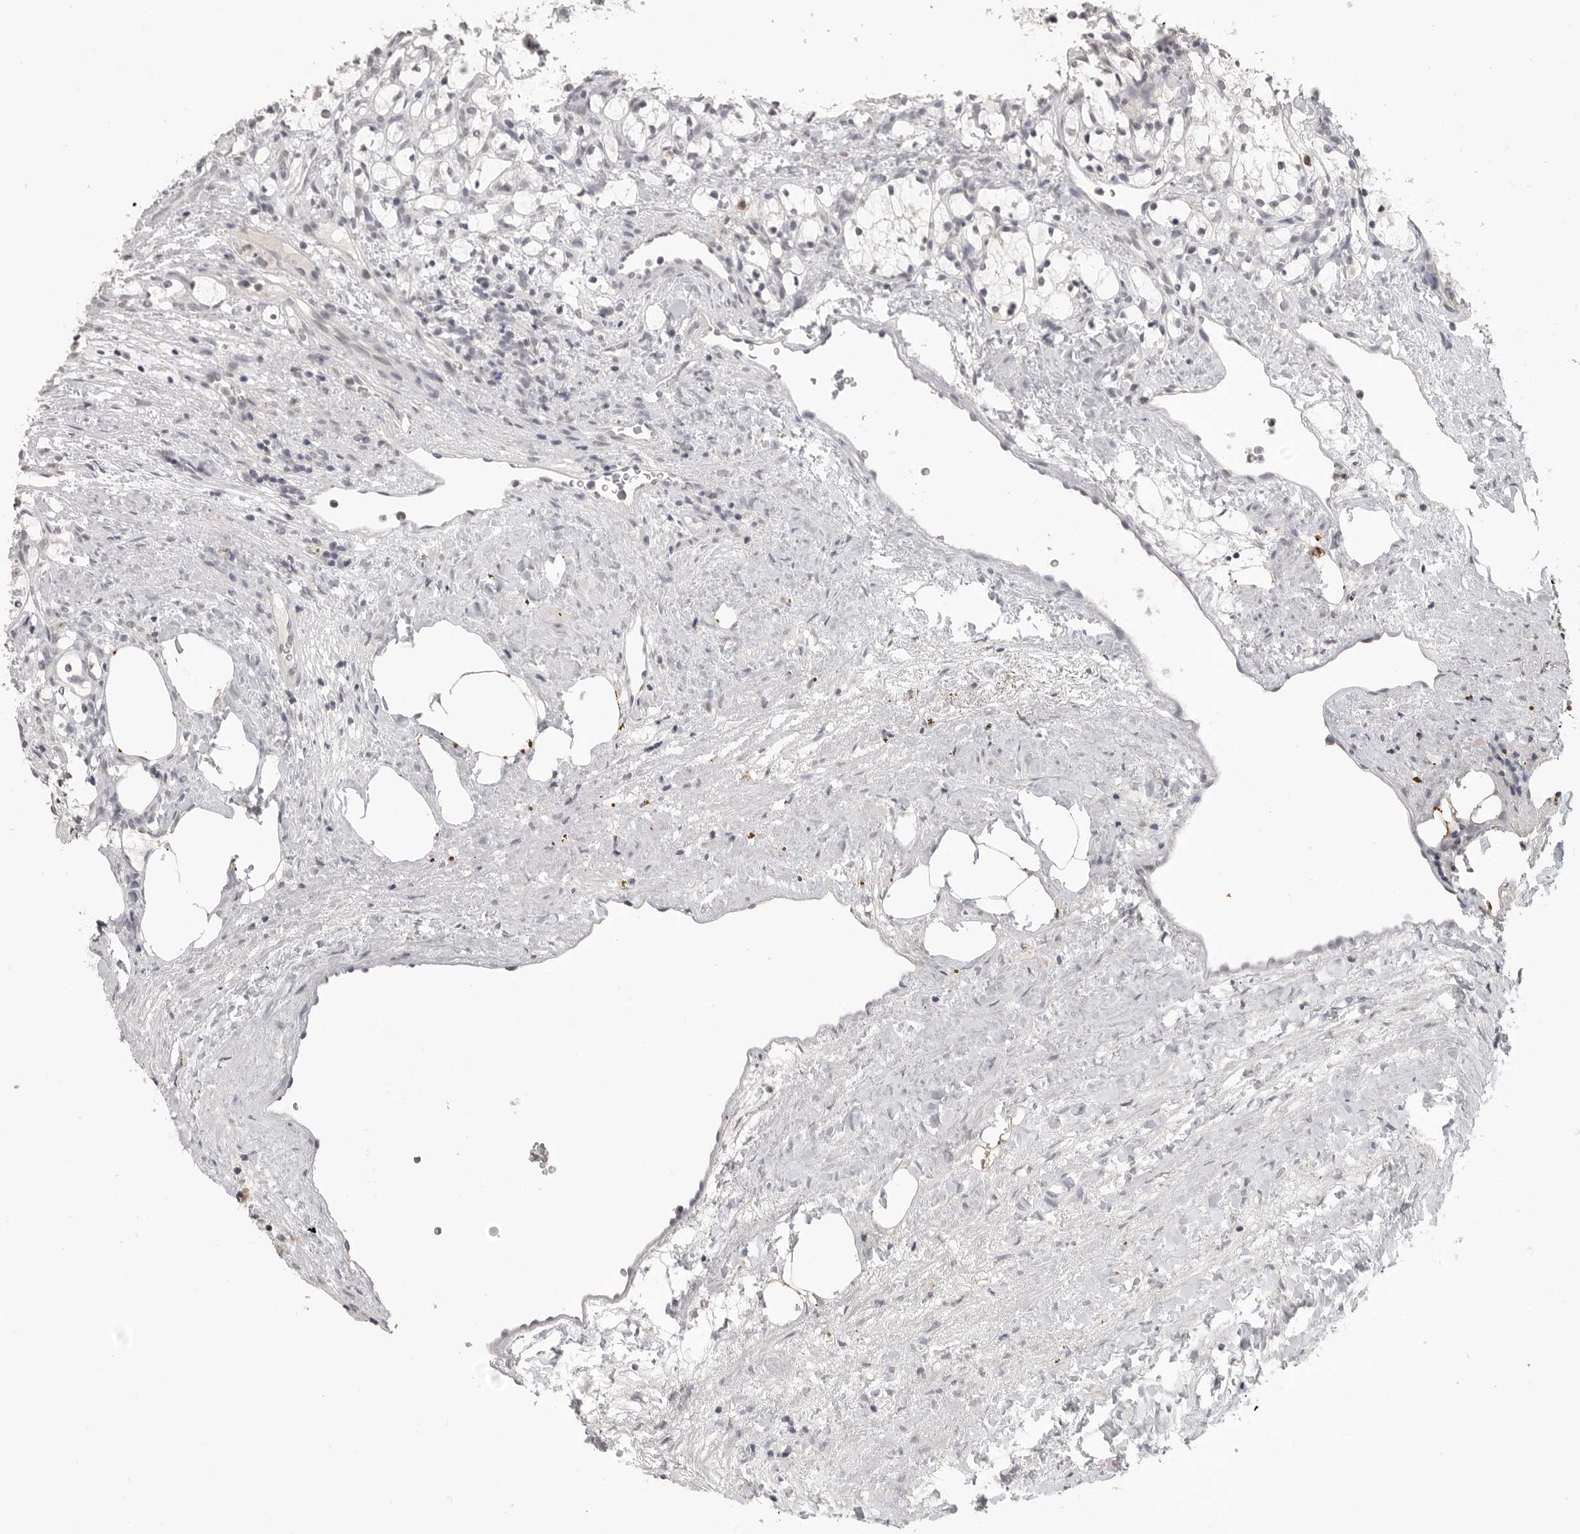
{"staining": {"intensity": "negative", "quantity": "none", "location": "none"}, "tissue": "renal cancer", "cell_type": "Tumor cells", "image_type": "cancer", "snomed": [{"axis": "morphology", "description": "Adenocarcinoma, NOS"}, {"axis": "topography", "description": "Kidney"}], "caption": "Adenocarcinoma (renal) stained for a protein using IHC exhibits no staining tumor cells.", "gene": "PRSS1", "patient": {"sex": "female", "age": 69}}